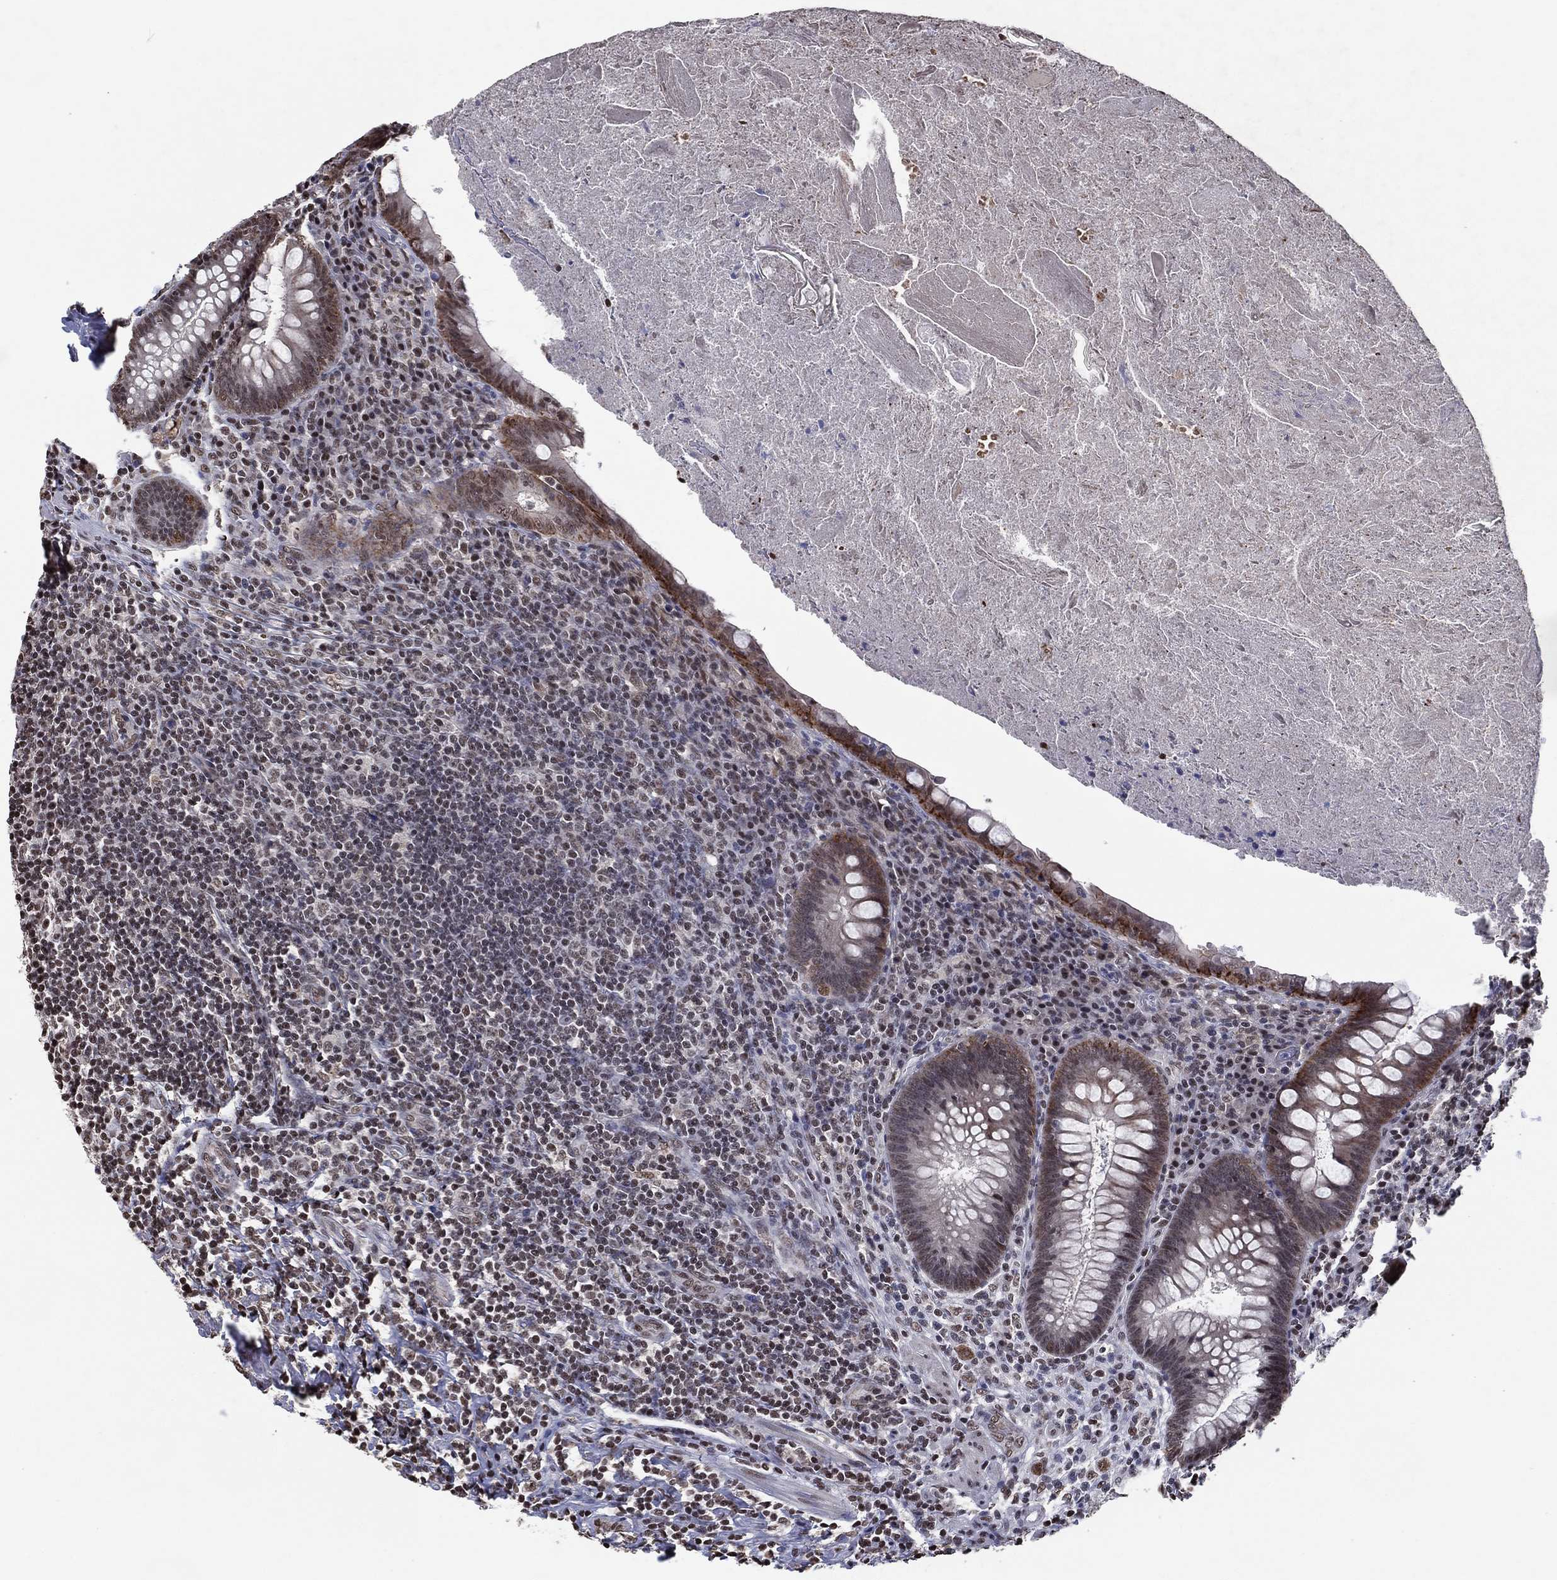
{"staining": {"intensity": "strong", "quantity": "25%-75%", "location": "cytoplasmic/membranous,nuclear"}, "tissue": "appendix", "cell_type": "Glandular cells", "image_type": "normal", "snomed": [{"axis": "morphology", "description": "Normal tissue, NOS"}, {"axis": "topography", "description": "Appendix"}], "caption": "Unremarkable appendix was stained to show a protein in brown. There is high levels of strong cytoplasmic/membranous,nuclear expression in approximately 25%-75% of glandular cells. The staining is performed using DAB (3,3'-diaminobenzidine) brown chromogen to label protein expression. The nuclei are counter-stained blue using hematoxylin.", "gene": "ZBTB42", "patient": {"sex": "male", "age": 47}}